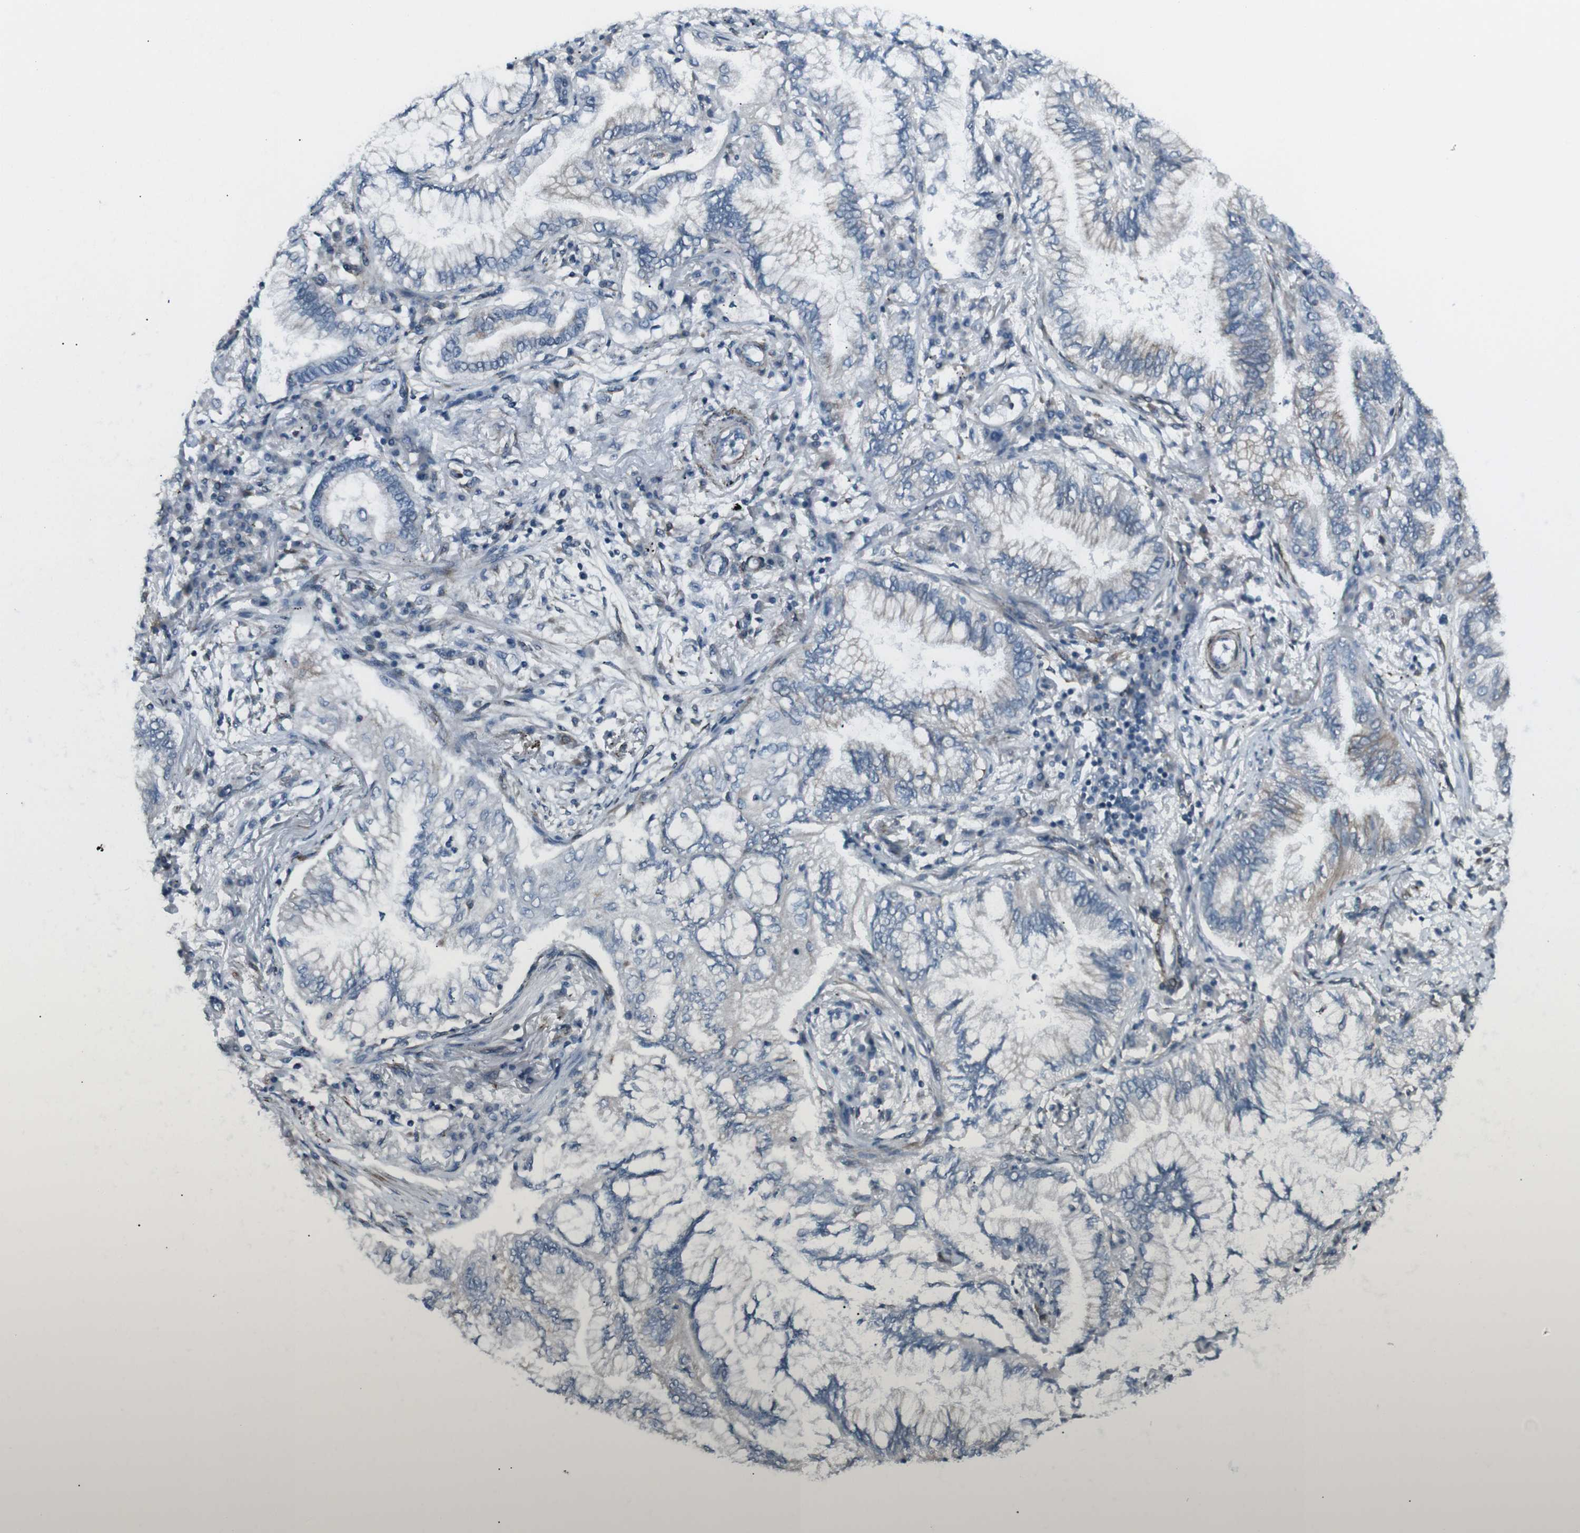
{"staining": {"intensity": "negative", "quantity": "none", "location": "none"}, "tissue": "lung cancer", "cell_type": "Tumor cells", "image_type": "cancer", "snomed": [{"axis": "morphology", "description": "Normal tissue, NOS"}, {"axis": "morphology", "description": "Adenocarcinoma, NOS"}, {"axis": "topography", "description": "Bronchus"}, {"axis": "topography", "description": "Lung"}], "caption": "Immunohistochemistry (IHC) histopathology image of neoplastic tissue: lung cancer (adenocarcinoma) stained with DAB shows no significant protein staining in tumor cells. (DAB immunohistochemistry visualized using brightfield microscopy, high magnification).", "gene": "LNPK", "patient": {"sex": "female", "age": 70}}